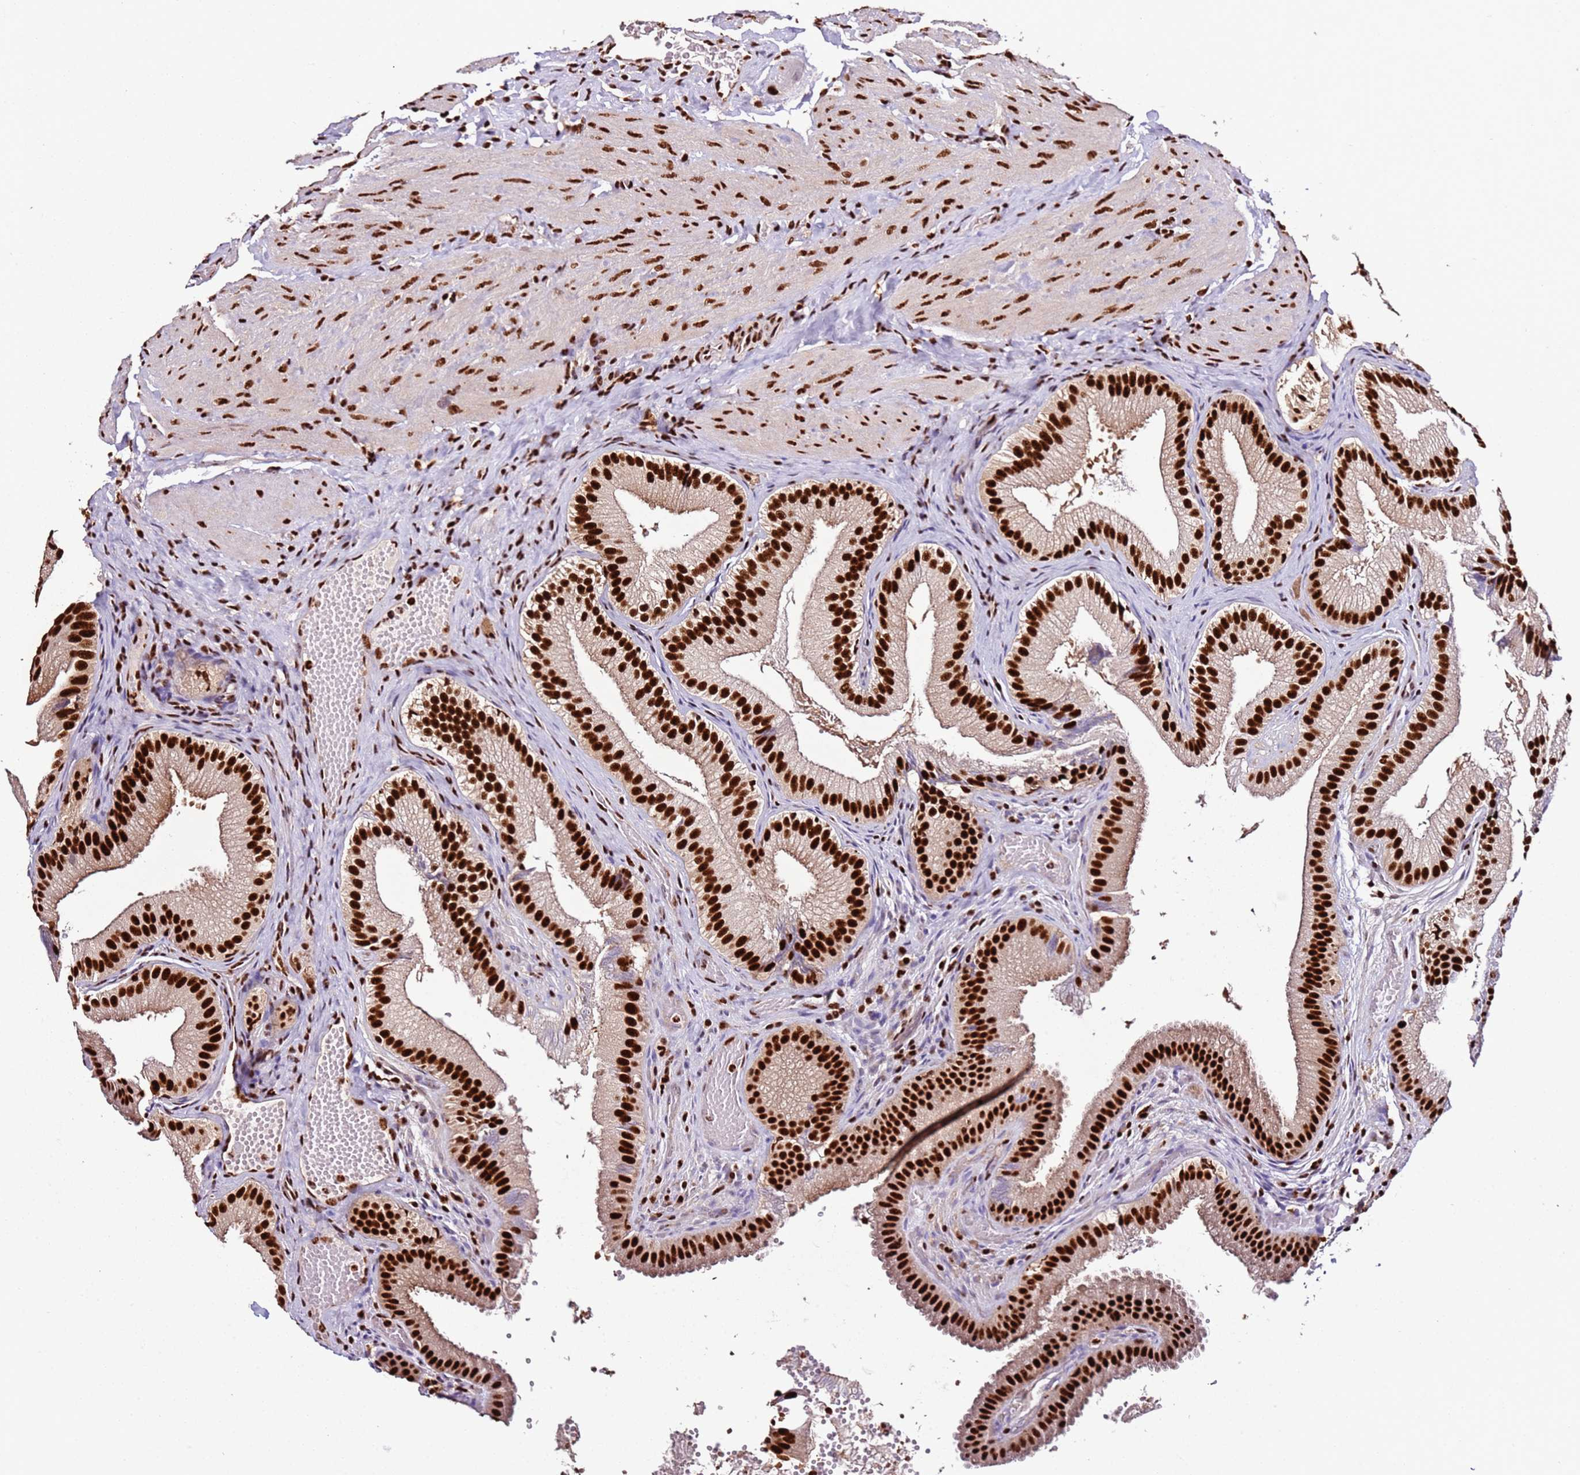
{"staining": {"intensity": "strong", "quantity": ">75%", "location": "nuclear"}, "tissue": "gallbladder", "cell_type": "Glandular cells", "image_type": "normal", "snomed": [{"axis": "morphology", "description": "Normal tissue, NOS"}, {"axis": "topography", "description": "Gallbladder"}], "caption": "Protein expression analysis of benign human gallbladder reveals strong nuclear positivity in approximately >75% of glandular cells. Nuclei are stained in blue.", "gene": "C6orf226", "patient": {"sex": "female", "age": 30}}